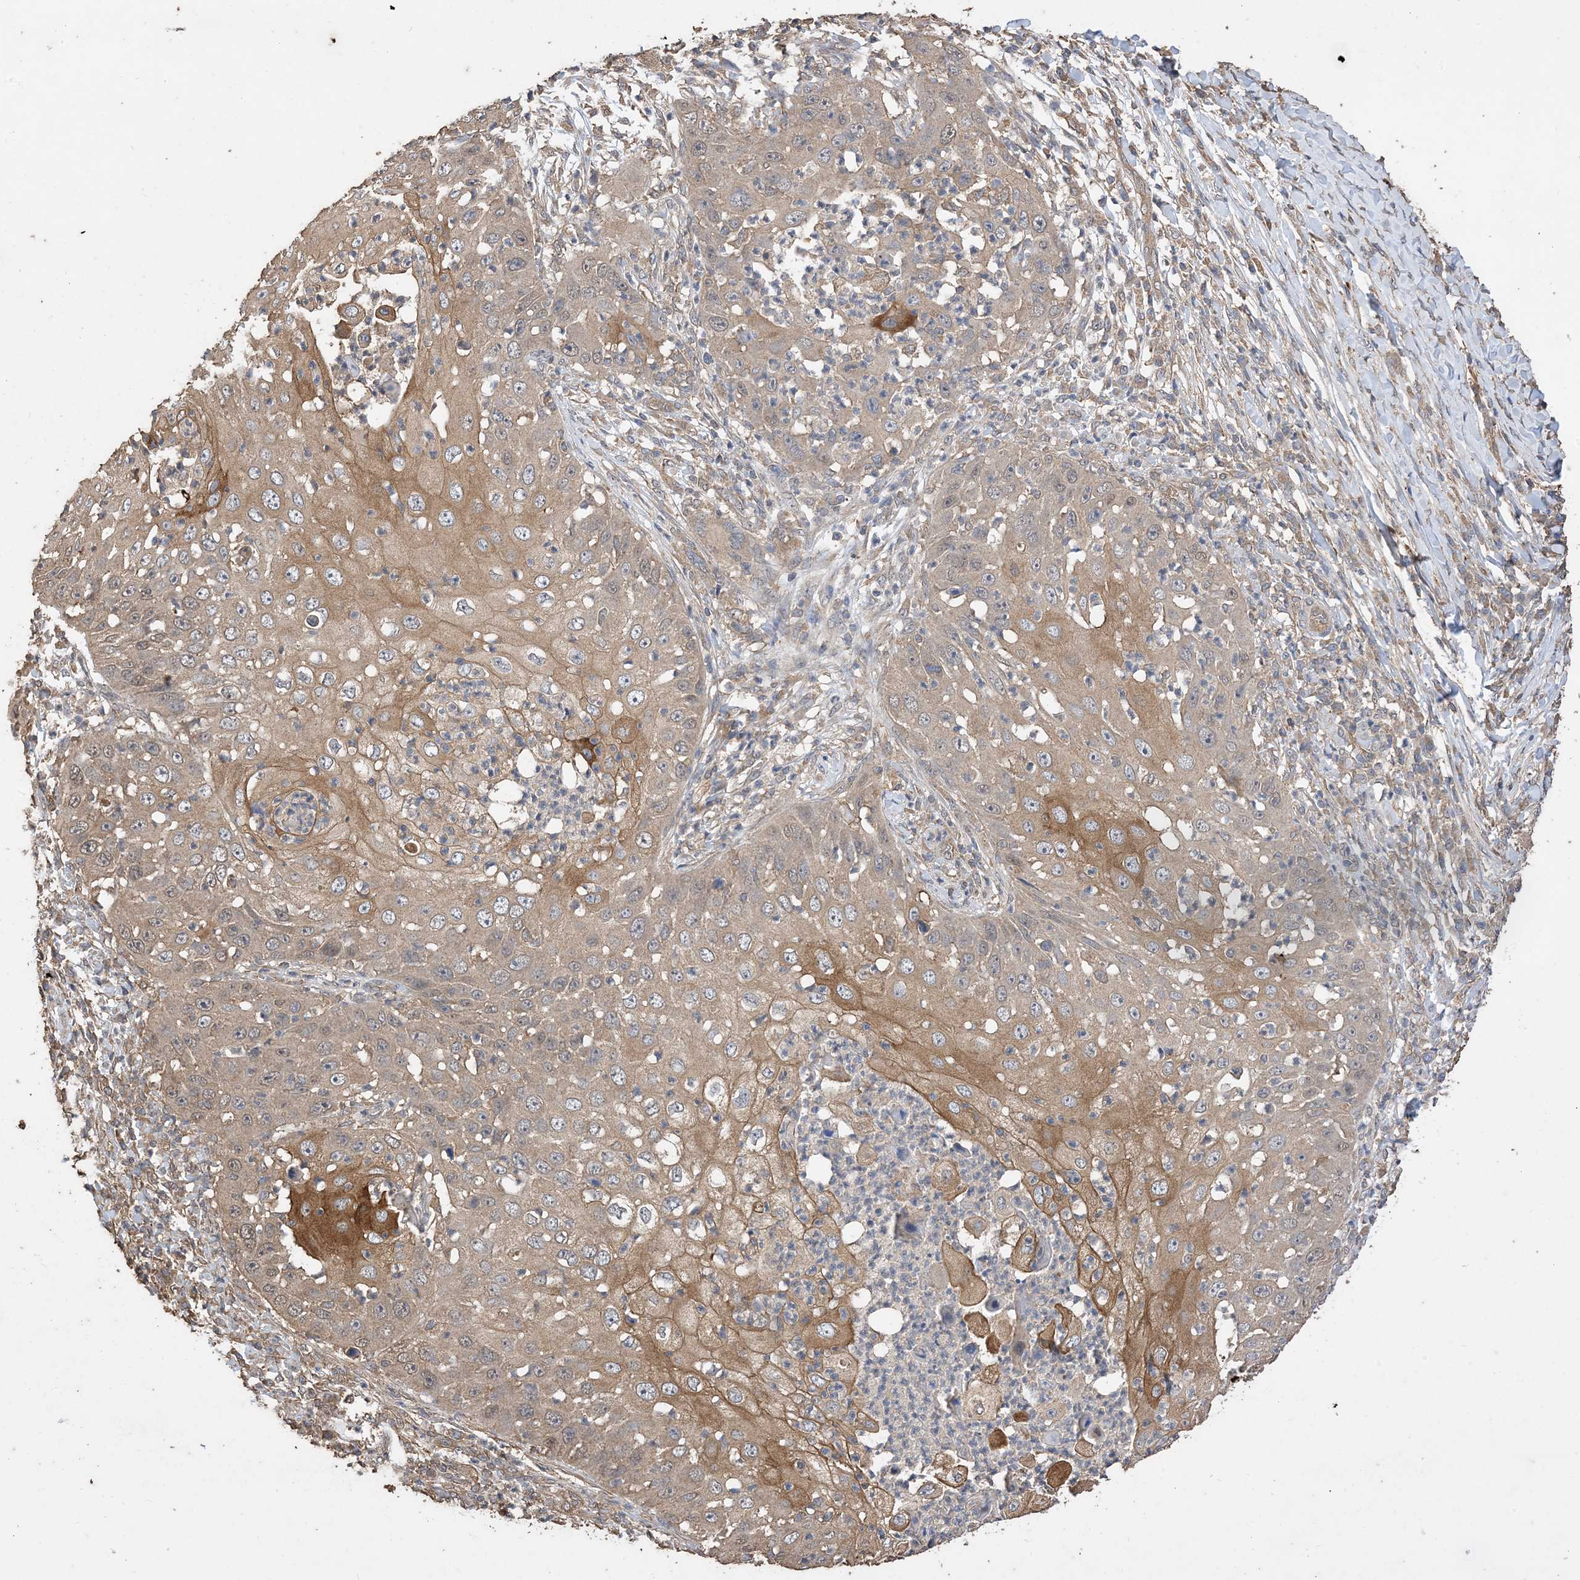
{"staining": {"intensity": "moderate", "quantity": "25%-75%", "location": "cytoplasmic/membranous"}, "tissue": "skin cancer", "cell_type": "Tumor cells", "image_type": "cancer", "snomed": [{"axis": "morphology", "description": "Squamous cell carcinoma, NOS"}, {"axis": "topography", "description": "Skin"}], "caption": "Moderate cytoplasmic/membranous expression is present in about 25%-75% of tumor cells in skin cancer (squamous cell carcinoma).", "gene": "ZKSCAN5", "patient": {"sex": "female", "age": 44}}